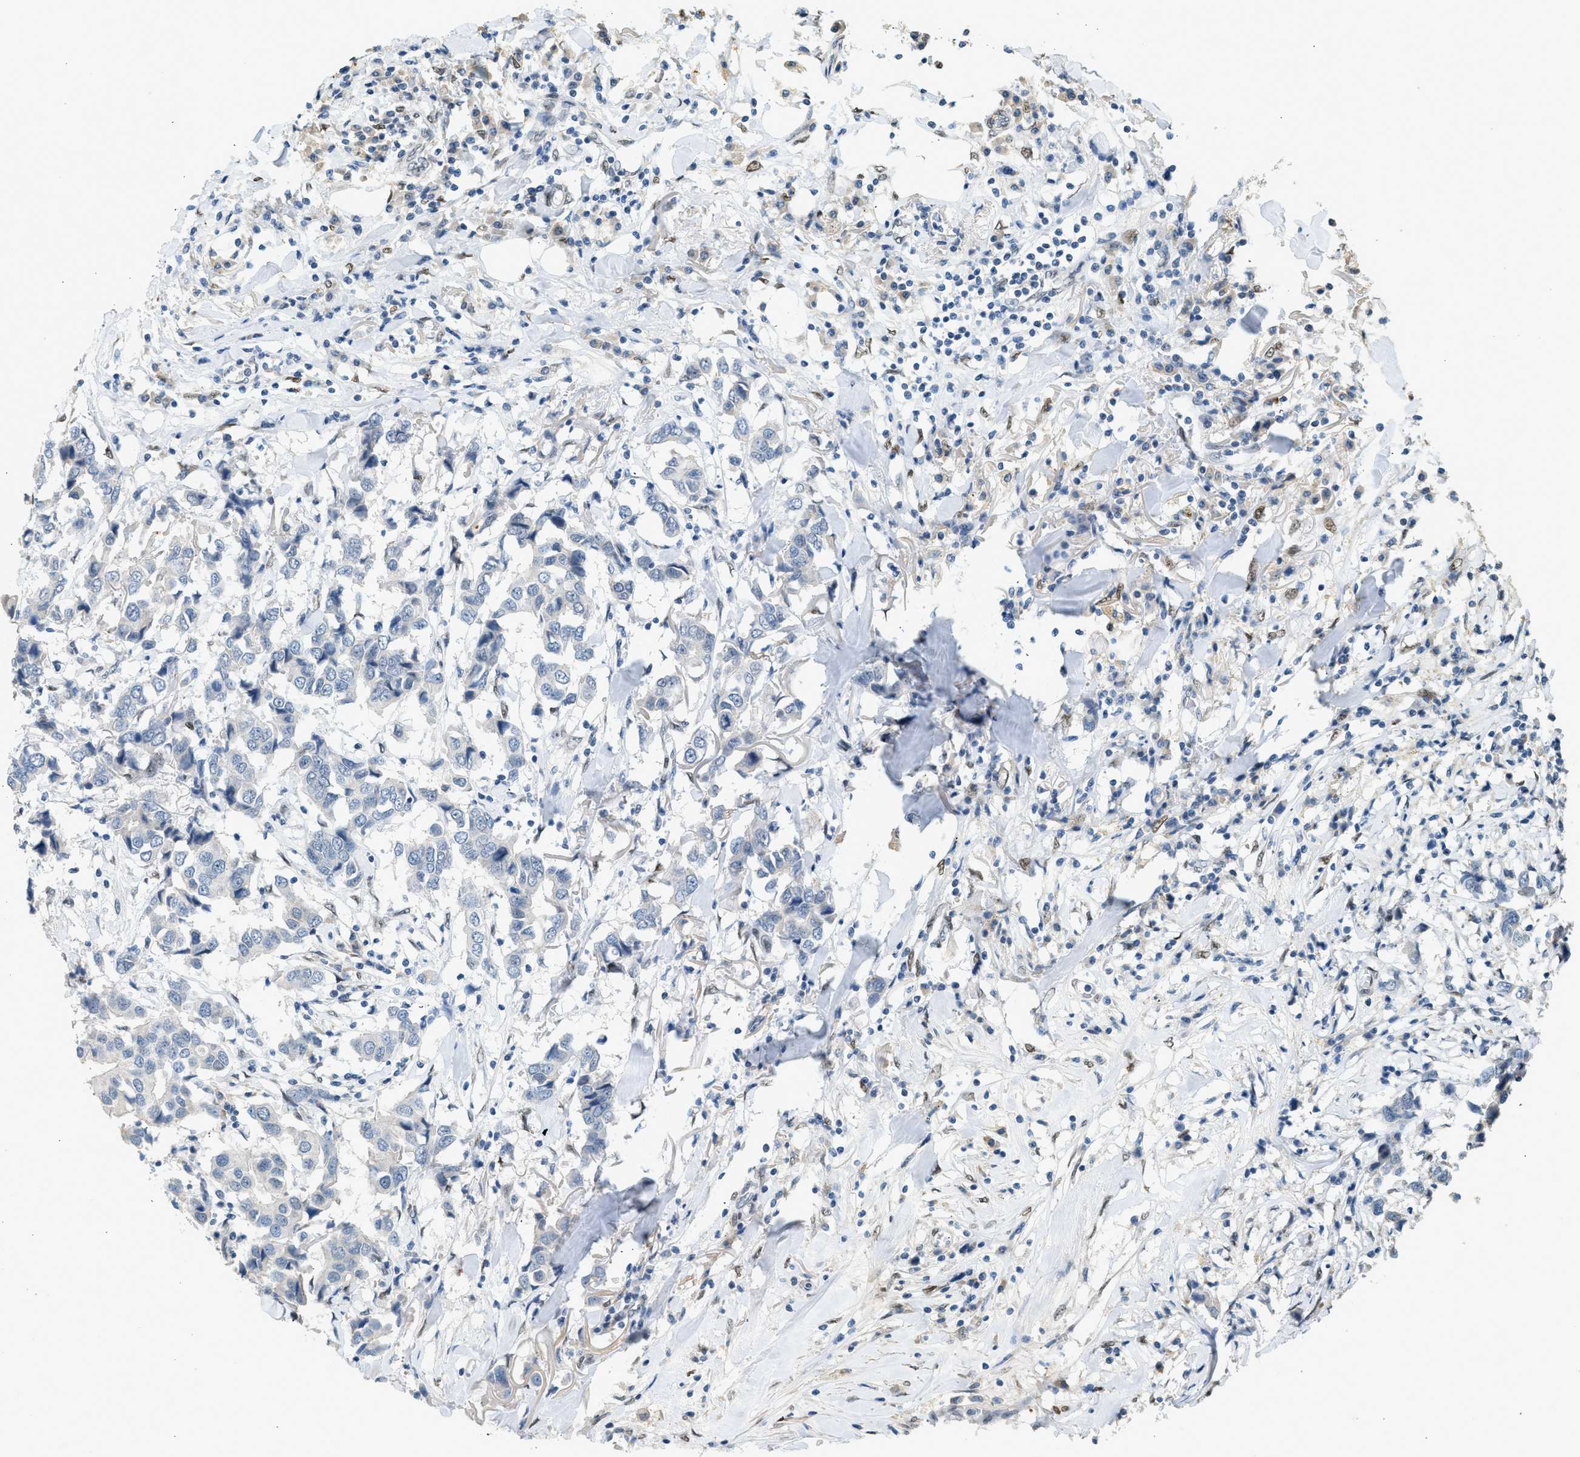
{"staining": {"intensity": "negative", "quantity": "none", "location": "none"}, "tissue": "breast cancer", "cell_type": "Tumor cells", "image_type": "cancer", "snomed": [{"axis": "morphology", "description": "Duct carcinoma"}, {"axis": "topography", "description": "Breast"}], "caption": "Micrograph shows no significant protein staining in tumor cells of breast cancer (intraductal carcinoma). Nuclei are stained in blue.", "gene": "ZBTB20", "patient": {"sex": "female", "age": 80}}